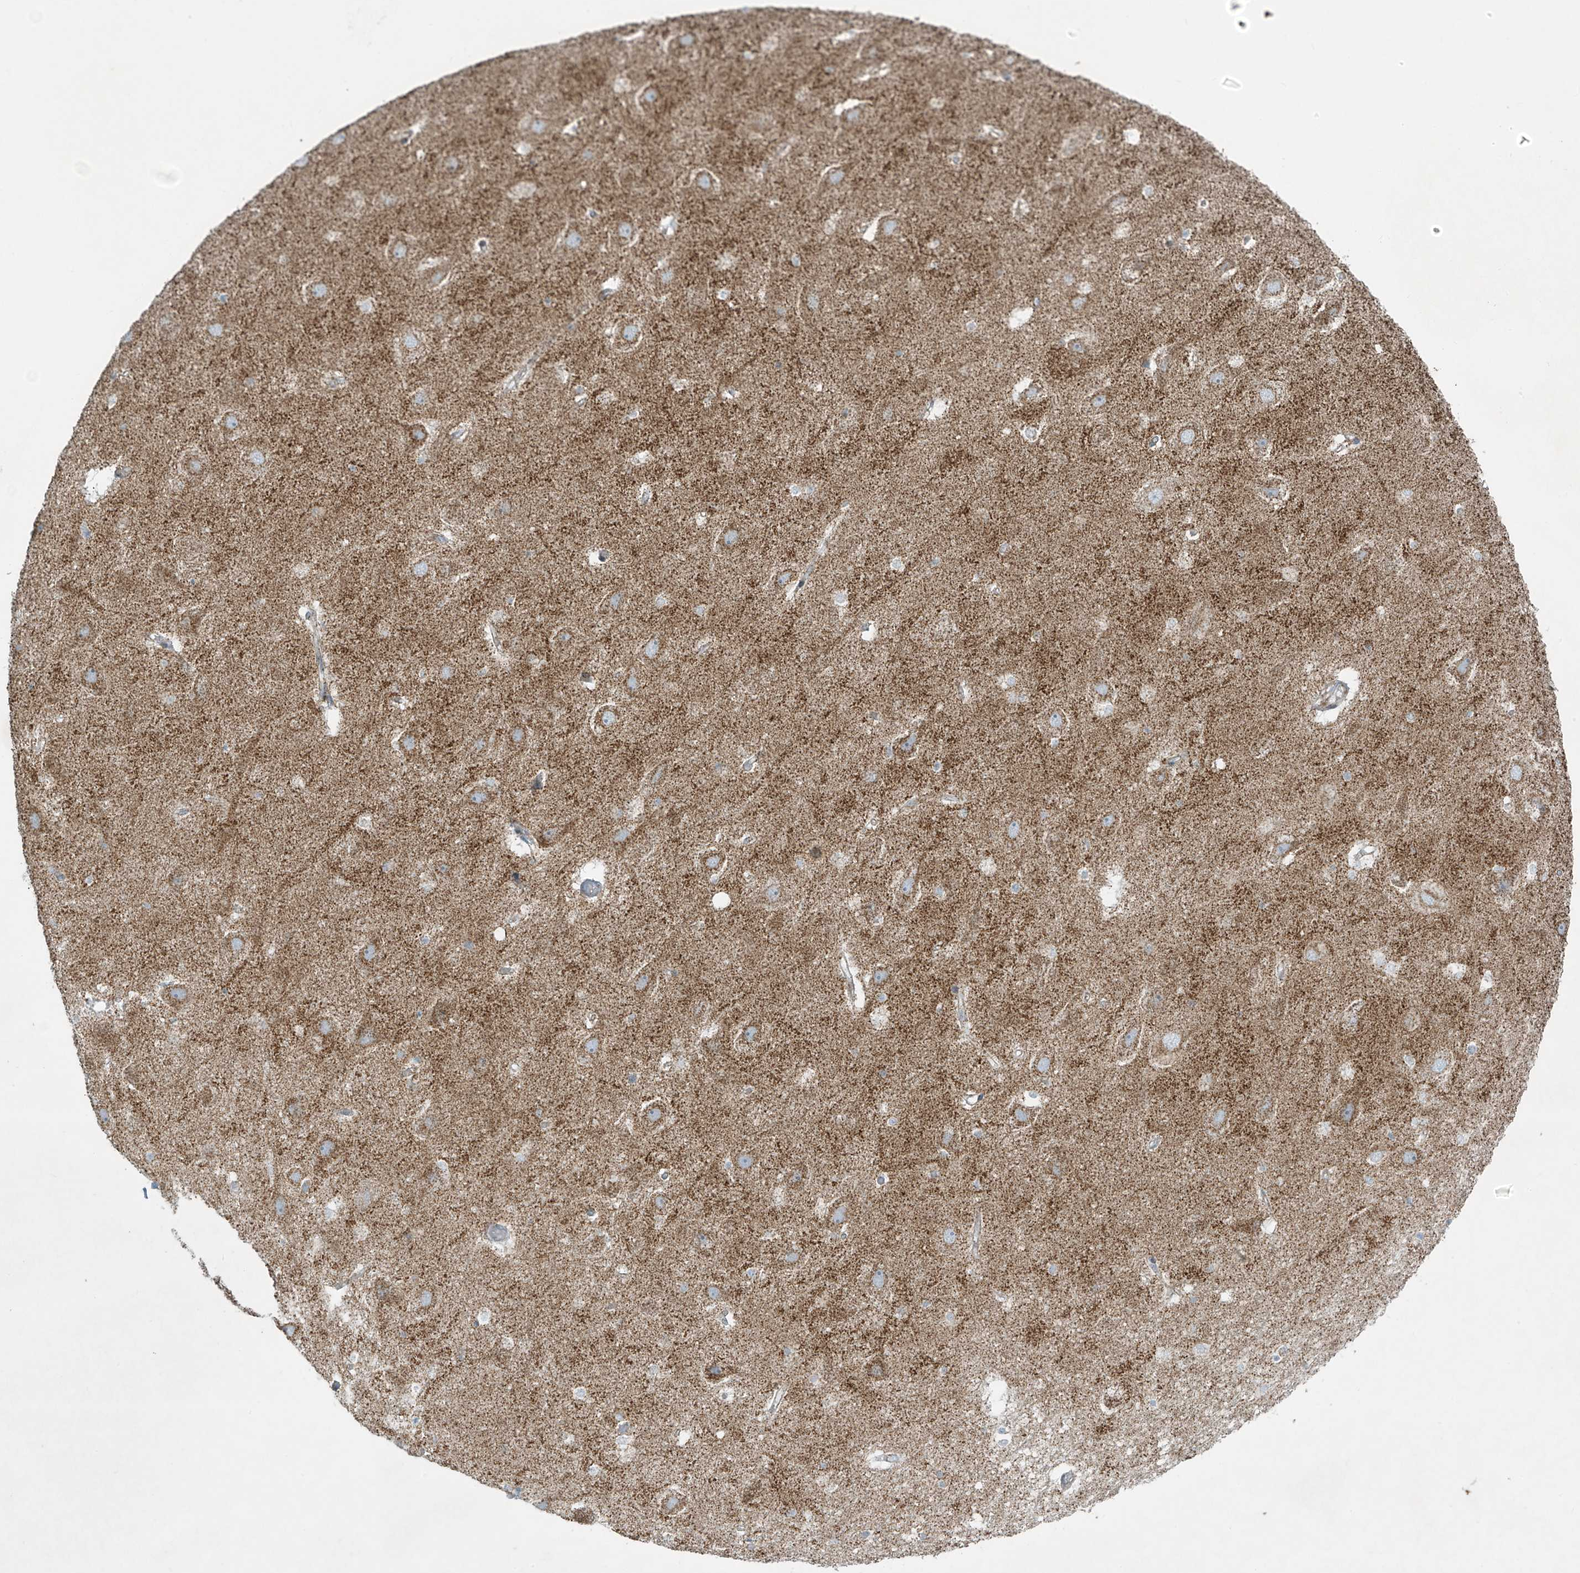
{"staining": {"intensity": "weak", "quantity": "25%-75%", "location": "cytoplasmic/membranous"}, "tissue": "hippocampus", "cell_type": "Glial cells", "image_type": "normal", "snomed": [{"axis": "morphology", "description": "Normal tissue, NOS"}, {"axis": "topography", "description": "Hippocampus"}], "caption": "This image reveals IHC staining of unremarkable hippocampus, with low weak cytoplasmic/membranous staining in about 25%-75% of glial cells.", "gene": "SMDT1", "patient": {"sex": "female", "age": 52}}